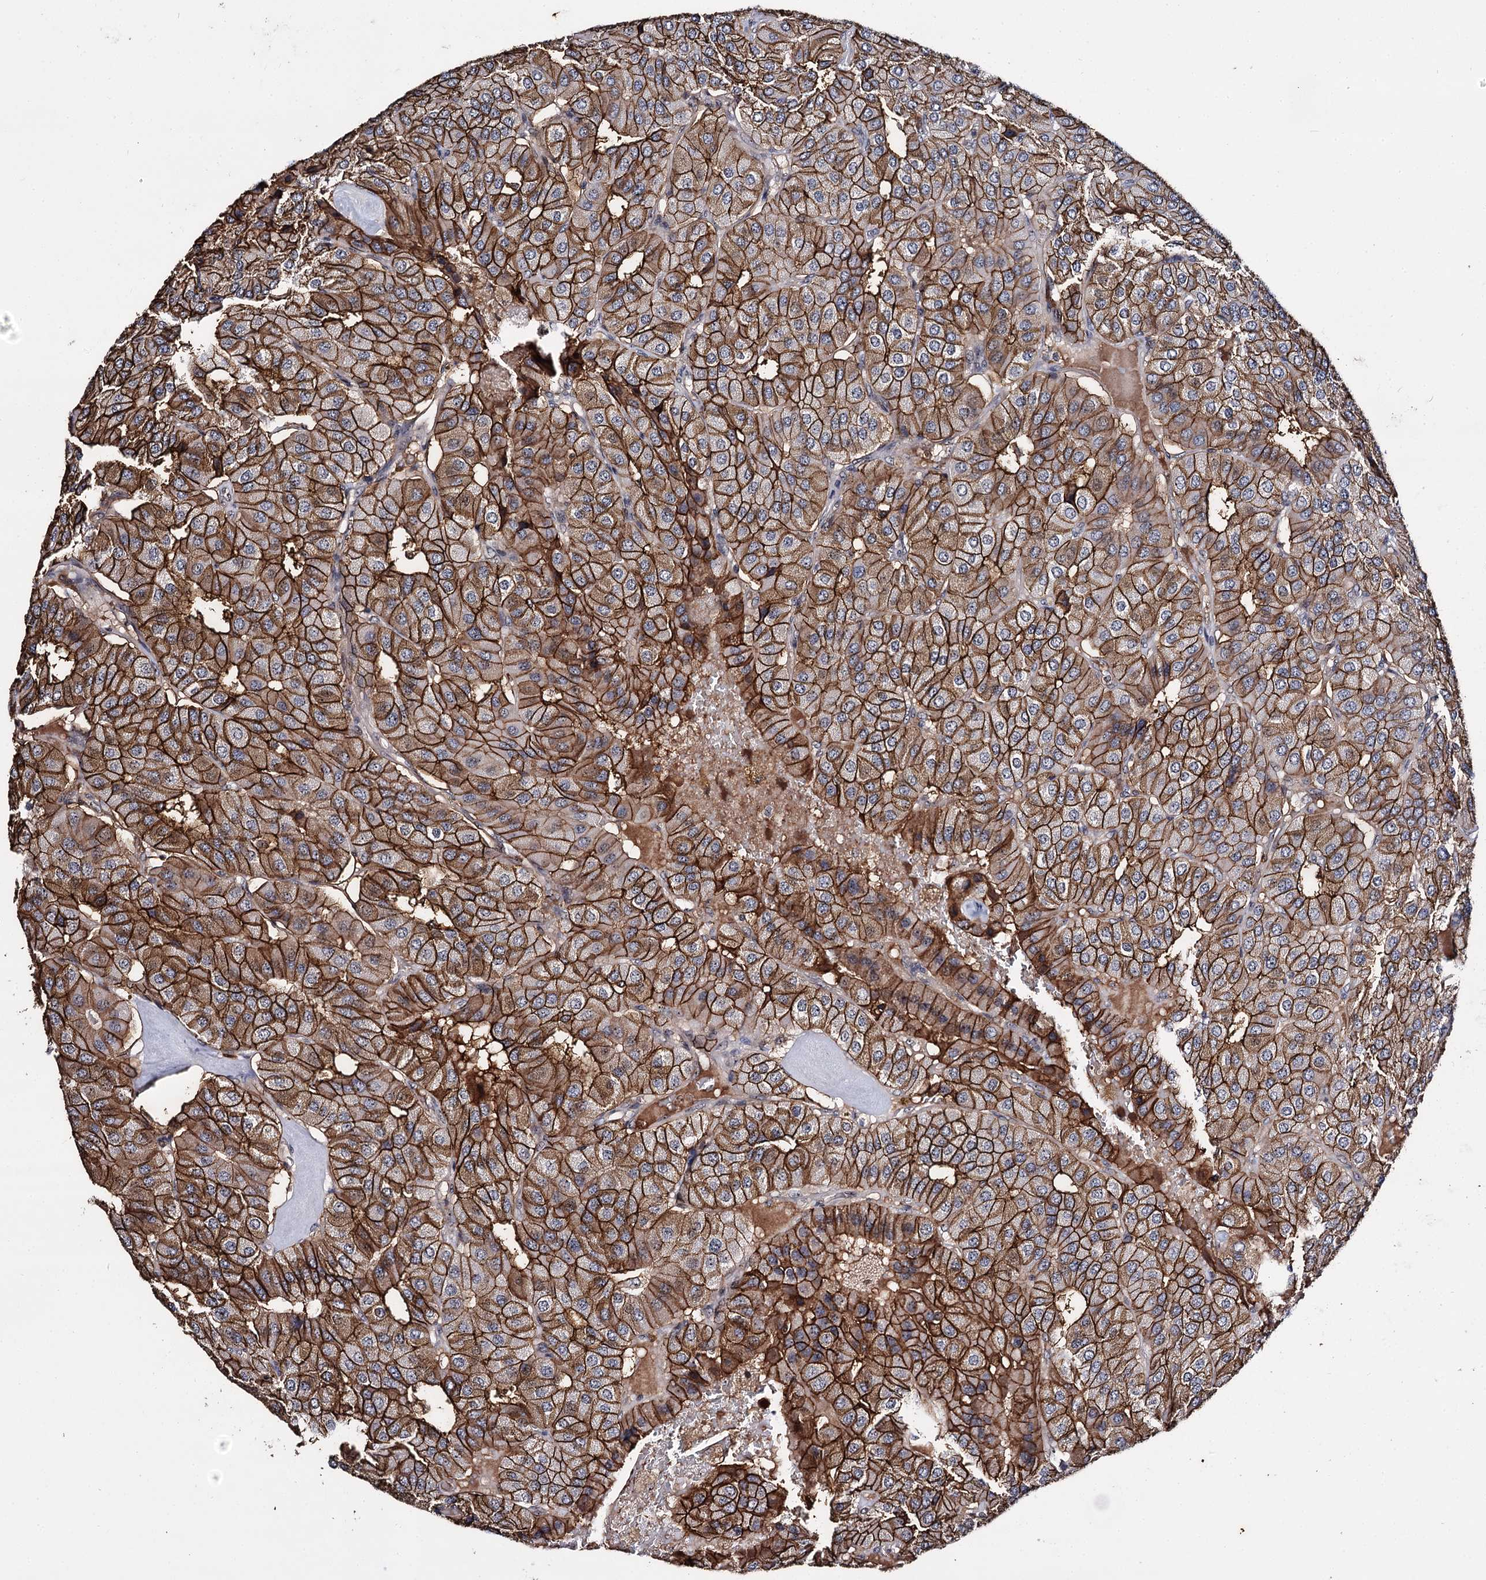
{"staining": {"intensity": "strong", "quantity": ">75%", "location": "cytoplasmic/membranous"}, "tissue": "parathyroid gland", "cell_type": "Glandular cells", "image_type": "normal", "snomed": [{"axis": "morphology", "description": "Normal tissue, NOS"}, {"axis": "morphology", "description": "Adenoma, NOS"}, {"axis": "topography", "description": "Parathyroid gland"}], "caption": "This histopathology image shows IHC staining of normal human parathyroid gland, with high strong cytoplasmic/membranous expression in approximately >75% of glandular cells.", "gene": "SUPT20H", "patient": {"sex": "female", "age": 86}}